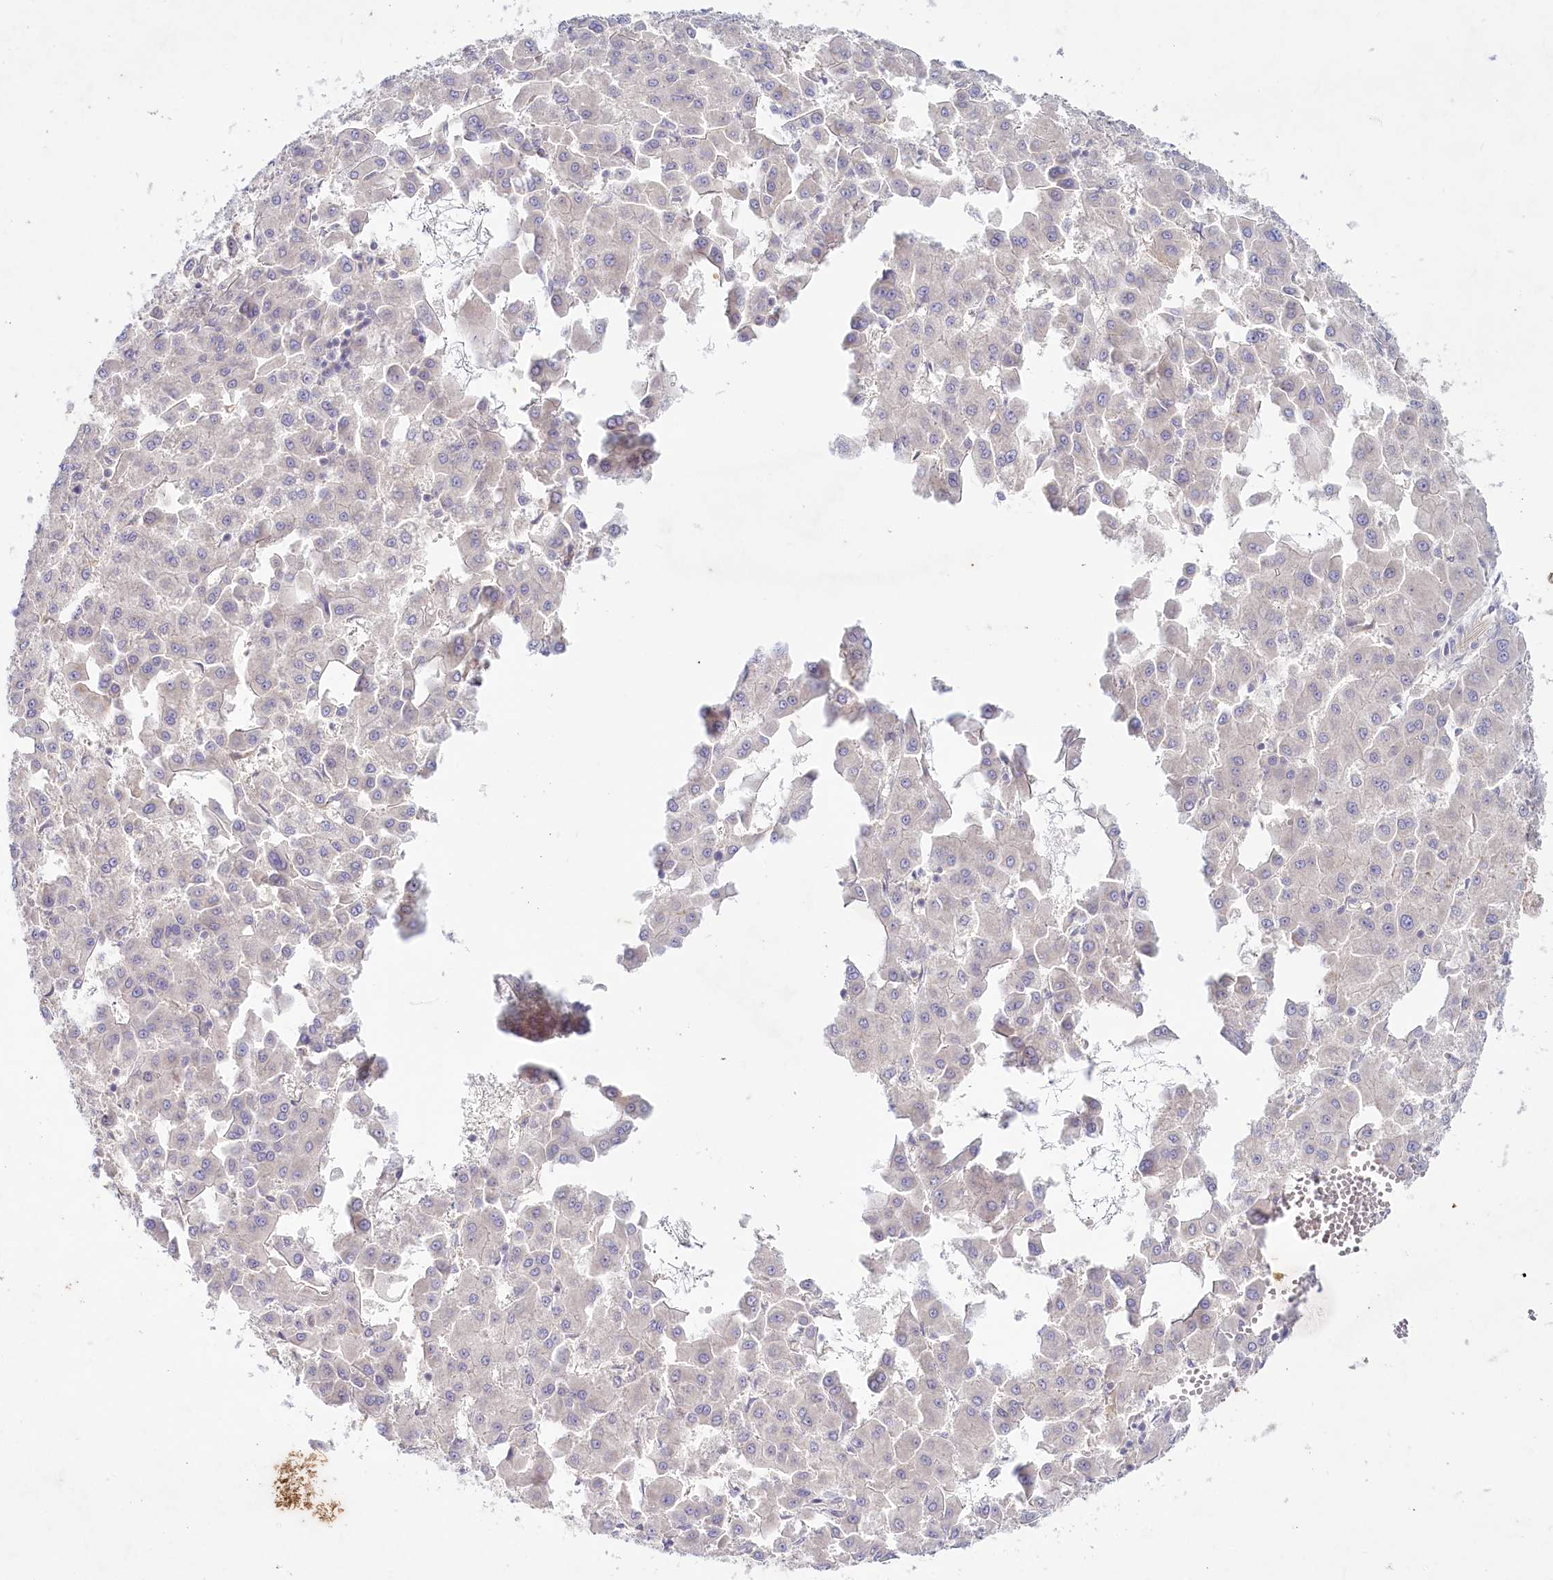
{"staining": {"intensity": "negative", "quantity": "none", "location": "none"}, "tissue": "liver cancer", "cell_type": "Tumor cells", "image_type": "cancer", "snomed": [{"axis": "morphology", "description": "Carcinoma, Hepatocellular, NOS"}, {"axis": "topography", "description": "Liver"}], "caption": "The immunohistochemistry image has no significant positivity in tumor cells of liver cancer tissue.", "gene": "TNIP1", "patient": {"sex": "male", "age": 47}}